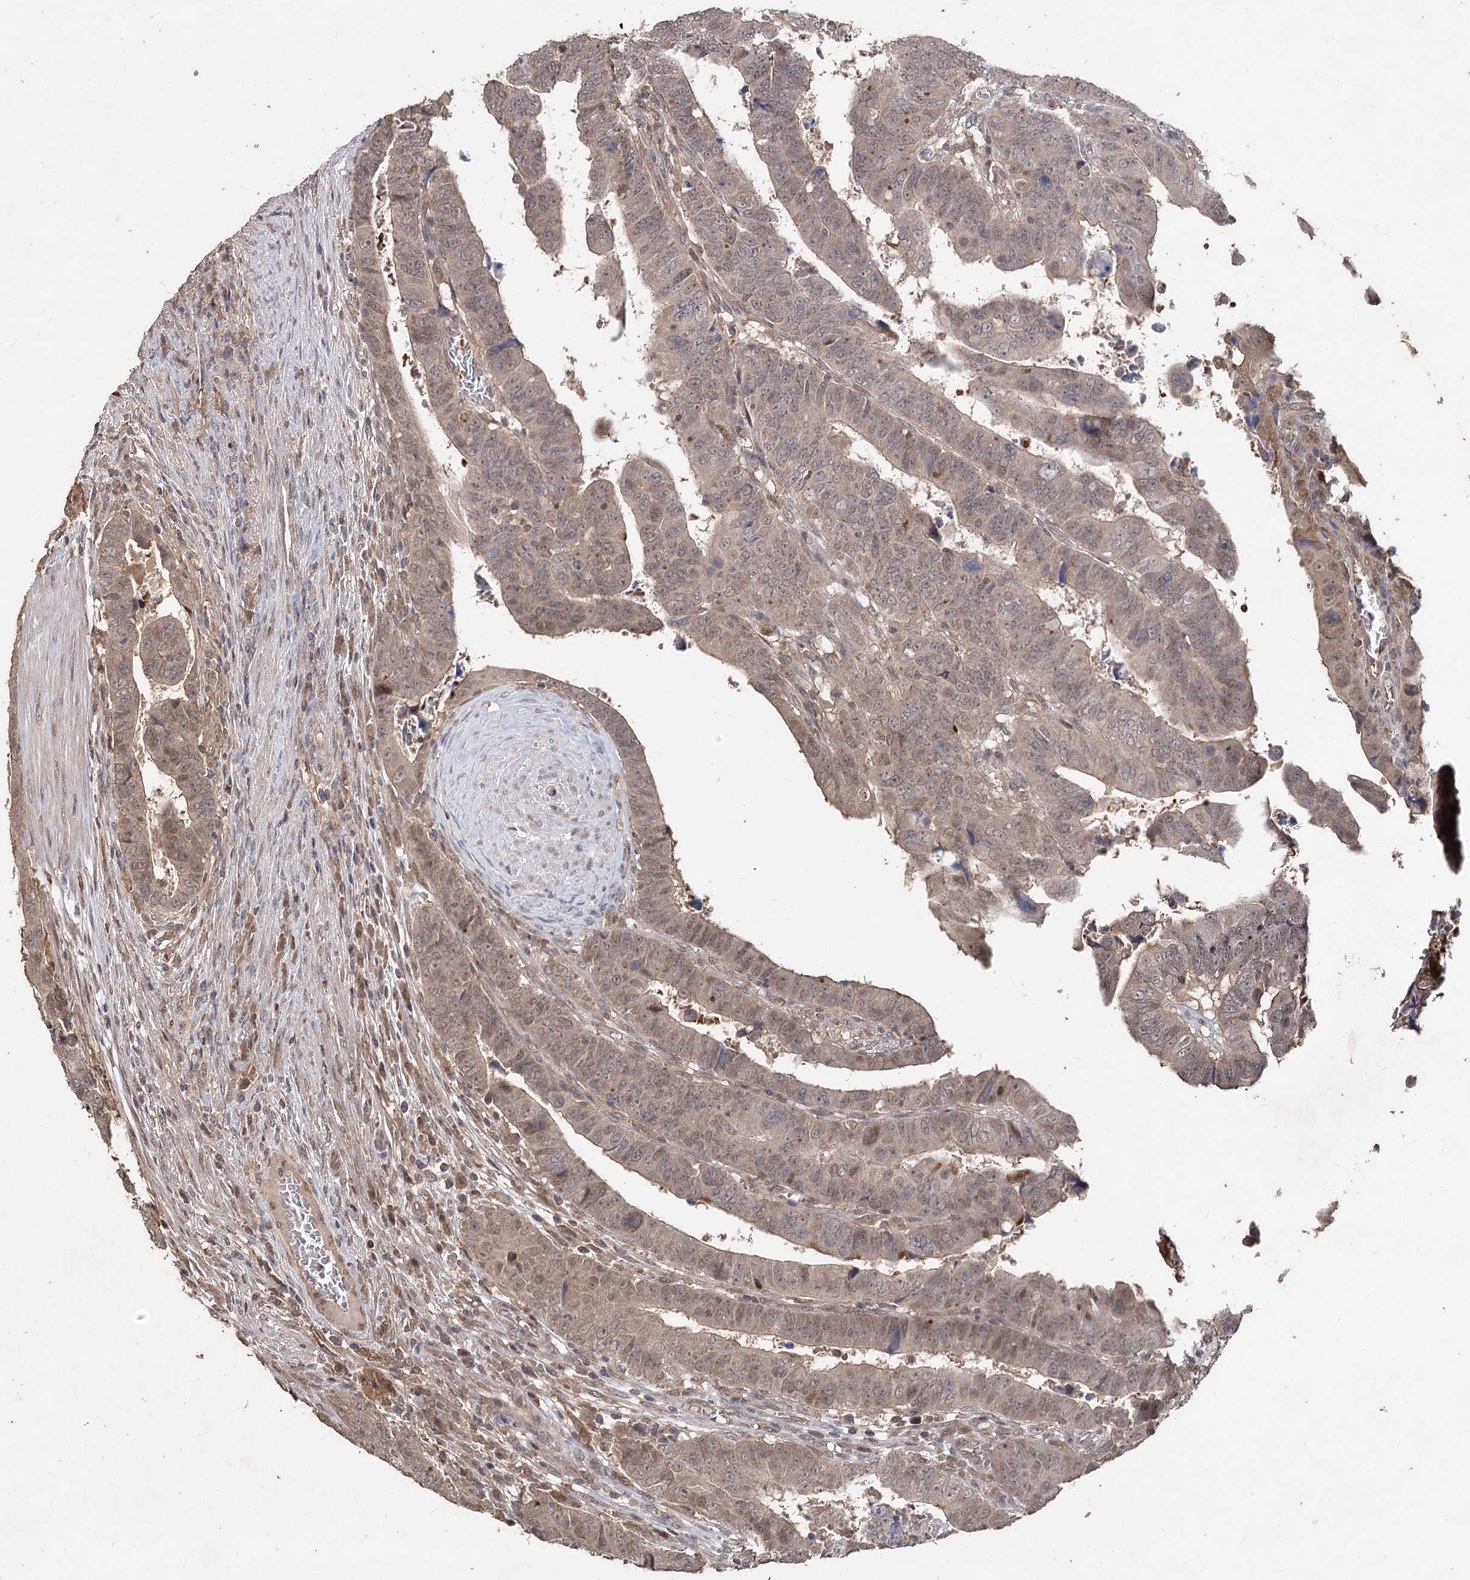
{"staining": {"intensity": "weak", "quantity": "25%-75%", "location": "nuclear"}, "tissue": "colorectal cancer", "cell_type": "Tumor cells", "image_type": "cancer", "snomed": [{"axis": "morphology", "description": "Normal tissue, NOS"}, {"axis": "morphology", "description": "Adenocarcinoma, NOS"}, {"axis": "topography", "description": "Rectum"}], "caption": "Immunohistochemistry (DAB (3,3'-diaminobenzidine)) staining of human adenocarcinoma (colorectal) exhibits weak nuclear protein staining in about 25%-75% of tumor cells.", "gene": "FBXO7", "patient": {"sex": "female", "age": 65}}